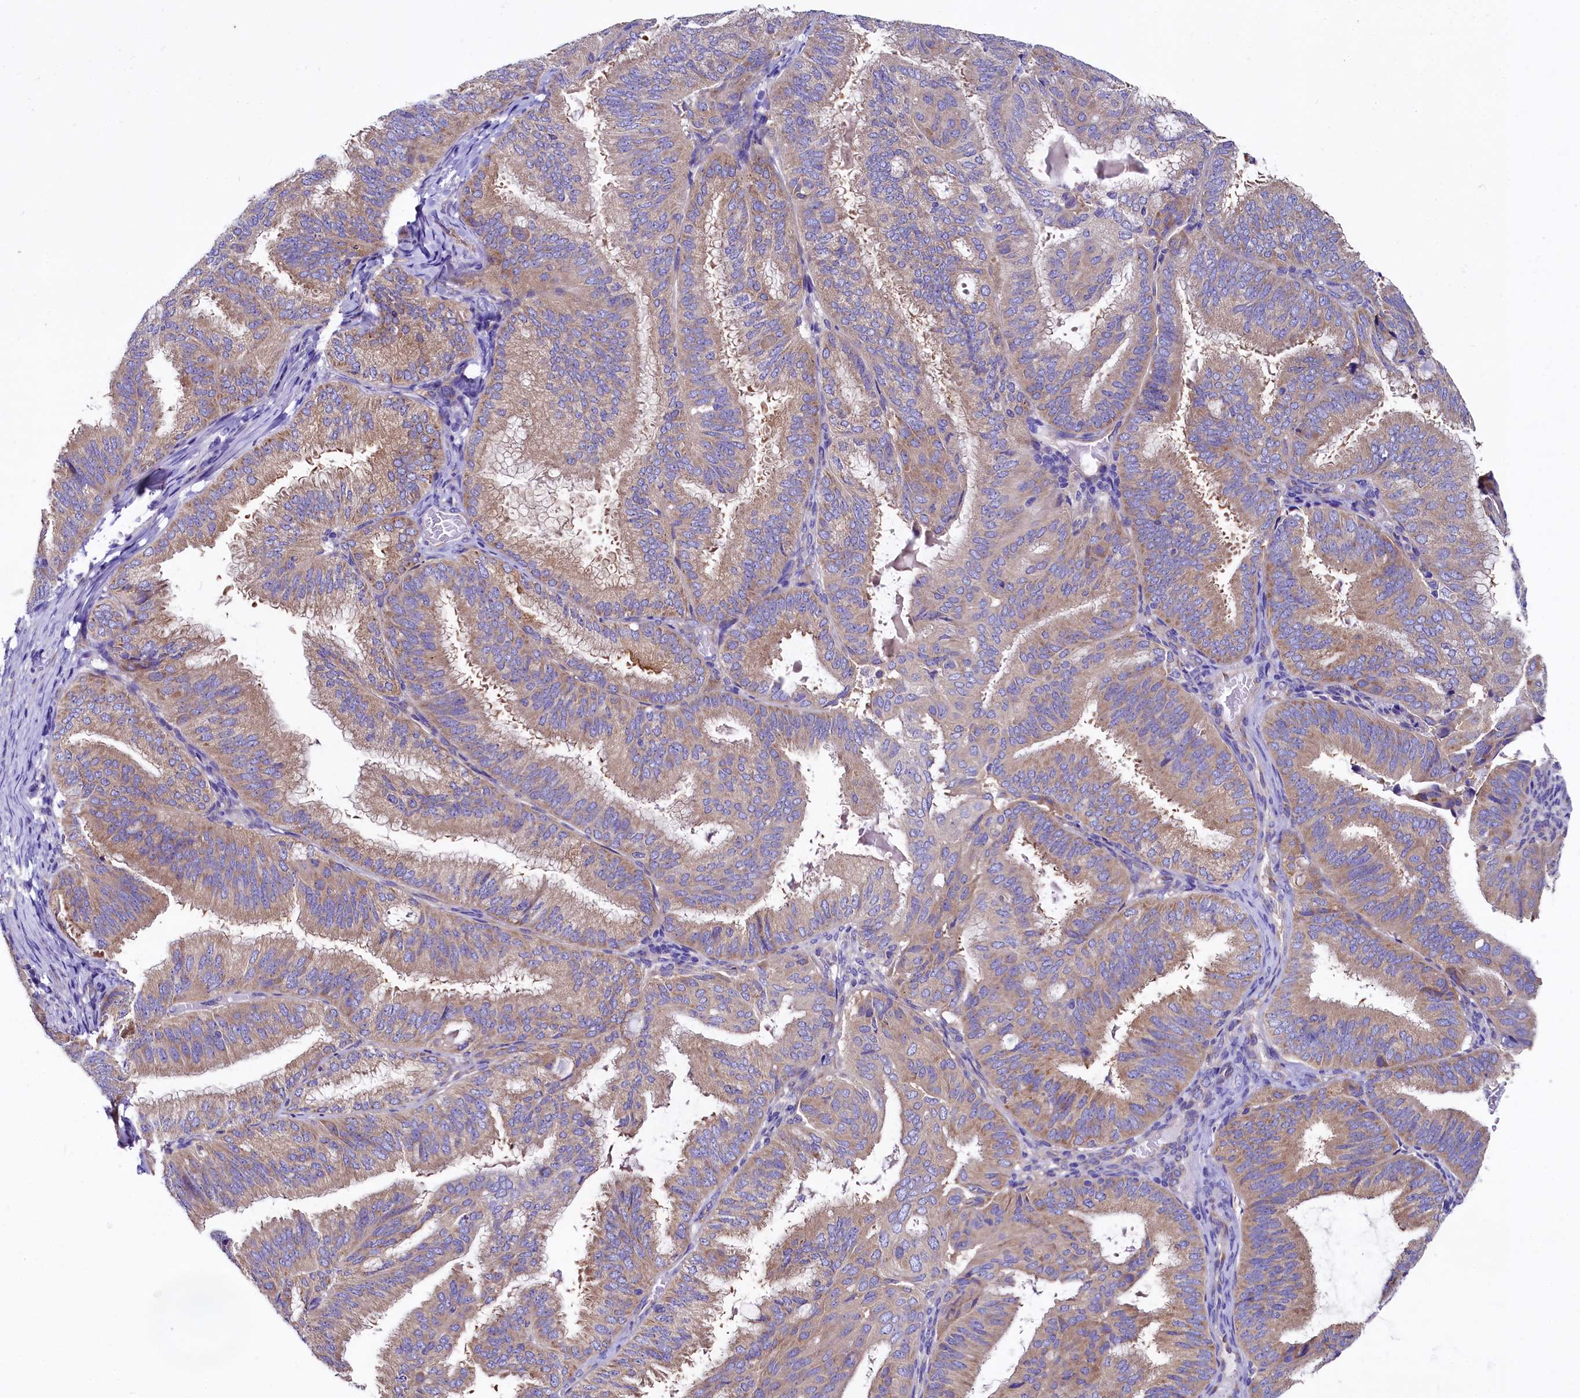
{"staining": {"intensity": "moderate", "quantity": "25%-75%", "location": "cytoplasmic/membranous"}, "tissue": "endometrial cancer", "cell_type": "Tumor cells", "image_type": "cancer", "snomed": [{"axis": "morphology", "description": "Adenocarcinoma, NOS"}, {"axis": "topography", "description": "Endometrium"}], "caption": "The histopathology image exhibits immunohistochemical staining of endometrial cancer. There is moderate cytoplasmic/membranous expression is identified in about 25%-75% of tumor cells. (Stains: DAB in brown, nuclei in blue, Microscopy: brightfield microscopy at high magnification).", "gene": "QARS1", "patient": {"sex": "female", "age": 49}}